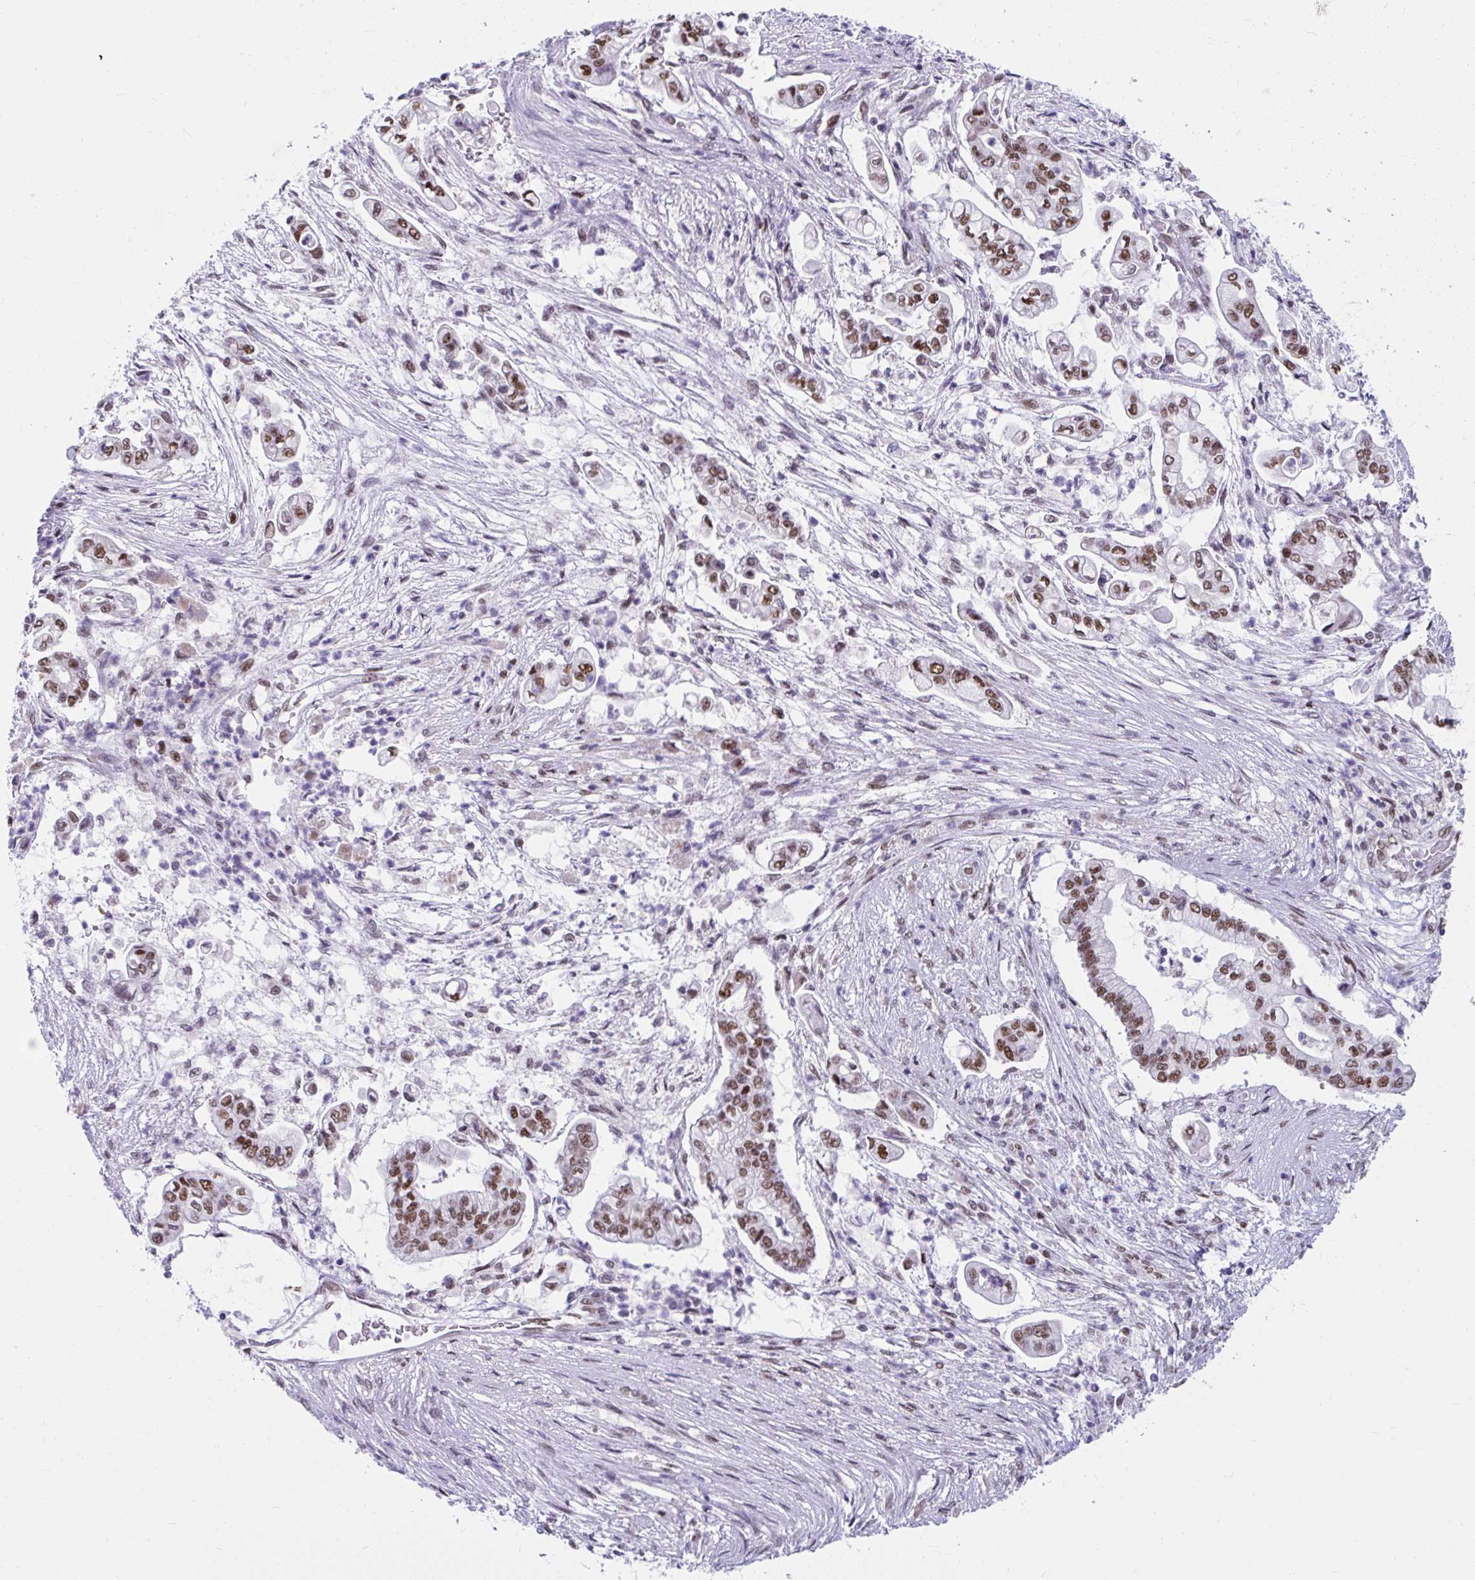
{"staining": {"intensity": "moderate", "quantity": ">75%", "location": "nuclear"}, "tissue": "pancreatic cancer", "cell_type": "Tumor cells", "image_type": "cancer", "snomed": [{"axis": "morphology", "description": "Adenocarcinoma, NOS"}, {"axis": "topography", "description": "Pancreas"}], "caption": "Protein staining reveals moderate nuclear positivity in about >75% of tumor cells in adenocarcinoma (pancreatic).", "gene": "SLC35C2", "patient": {"sex": "female", "age": 69}}